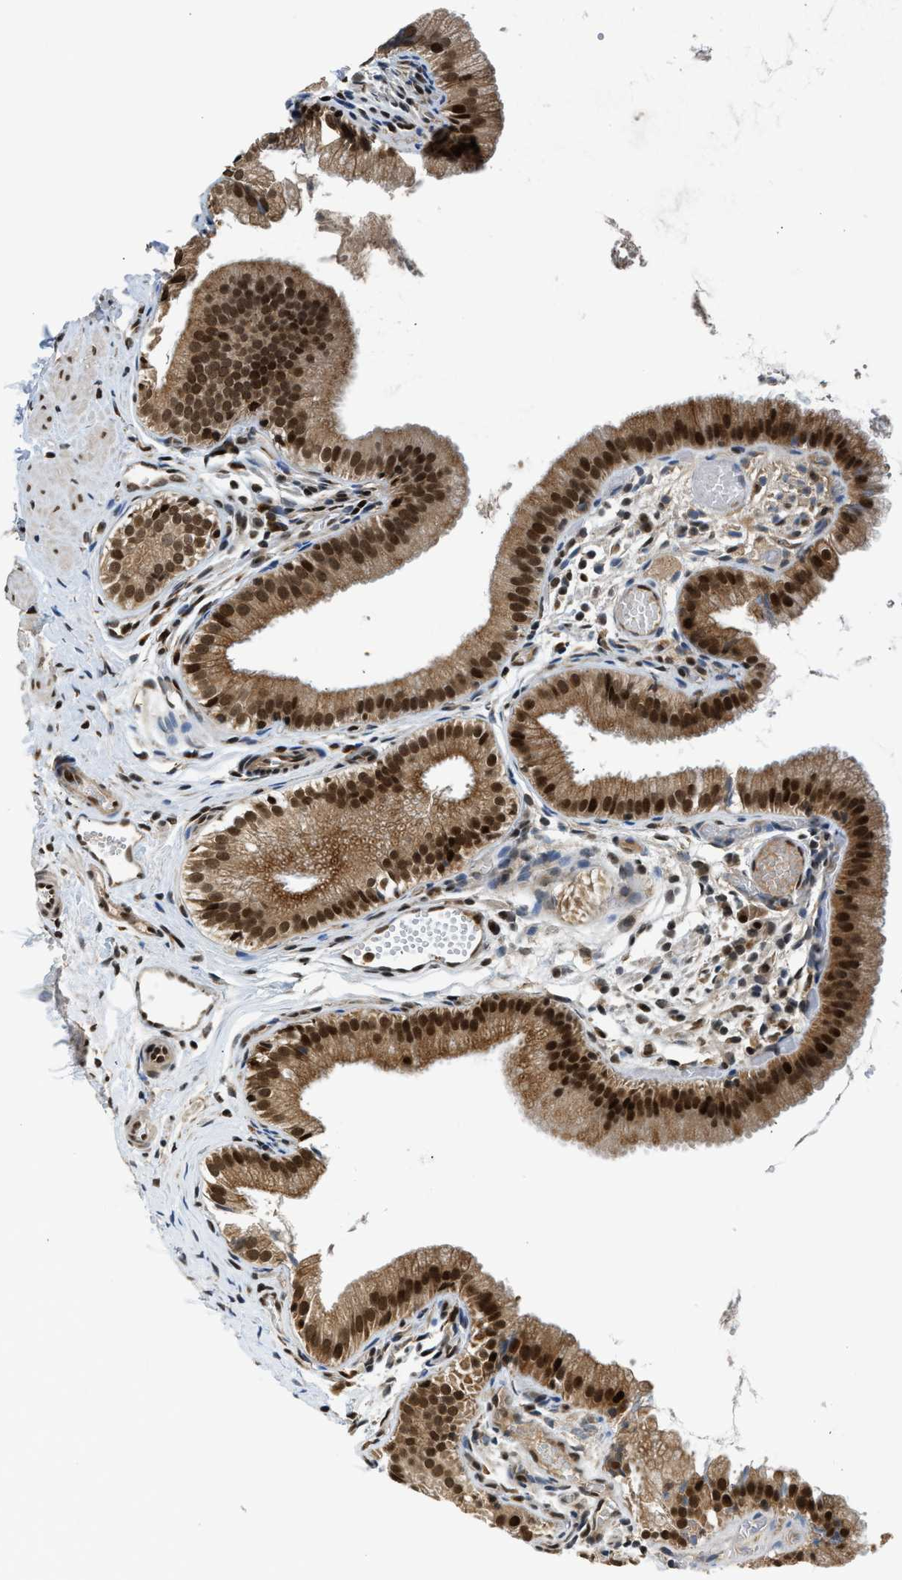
{"staining": {"intensity": "strong", "quantity": ">75%", "location": "cytoplasmic/membranous,nuclear"}, "tissue": "gallbladder", "cell_type": "Glandular cells", "image_type": "normal", "snomed": [{"axis": "morphology", "description": "Normal tissue, NOS"}, {"axis": "topography", "description": "Gallbladder"}], "caption": "Immunohistochemical staining of benign human gallbladder displays strong cytoplasmic/membranous,nuclear protein positivity in about >75% of glandular cells.", "gene": "RETREG3", "patient": {"sex": "female", "age": 26}}